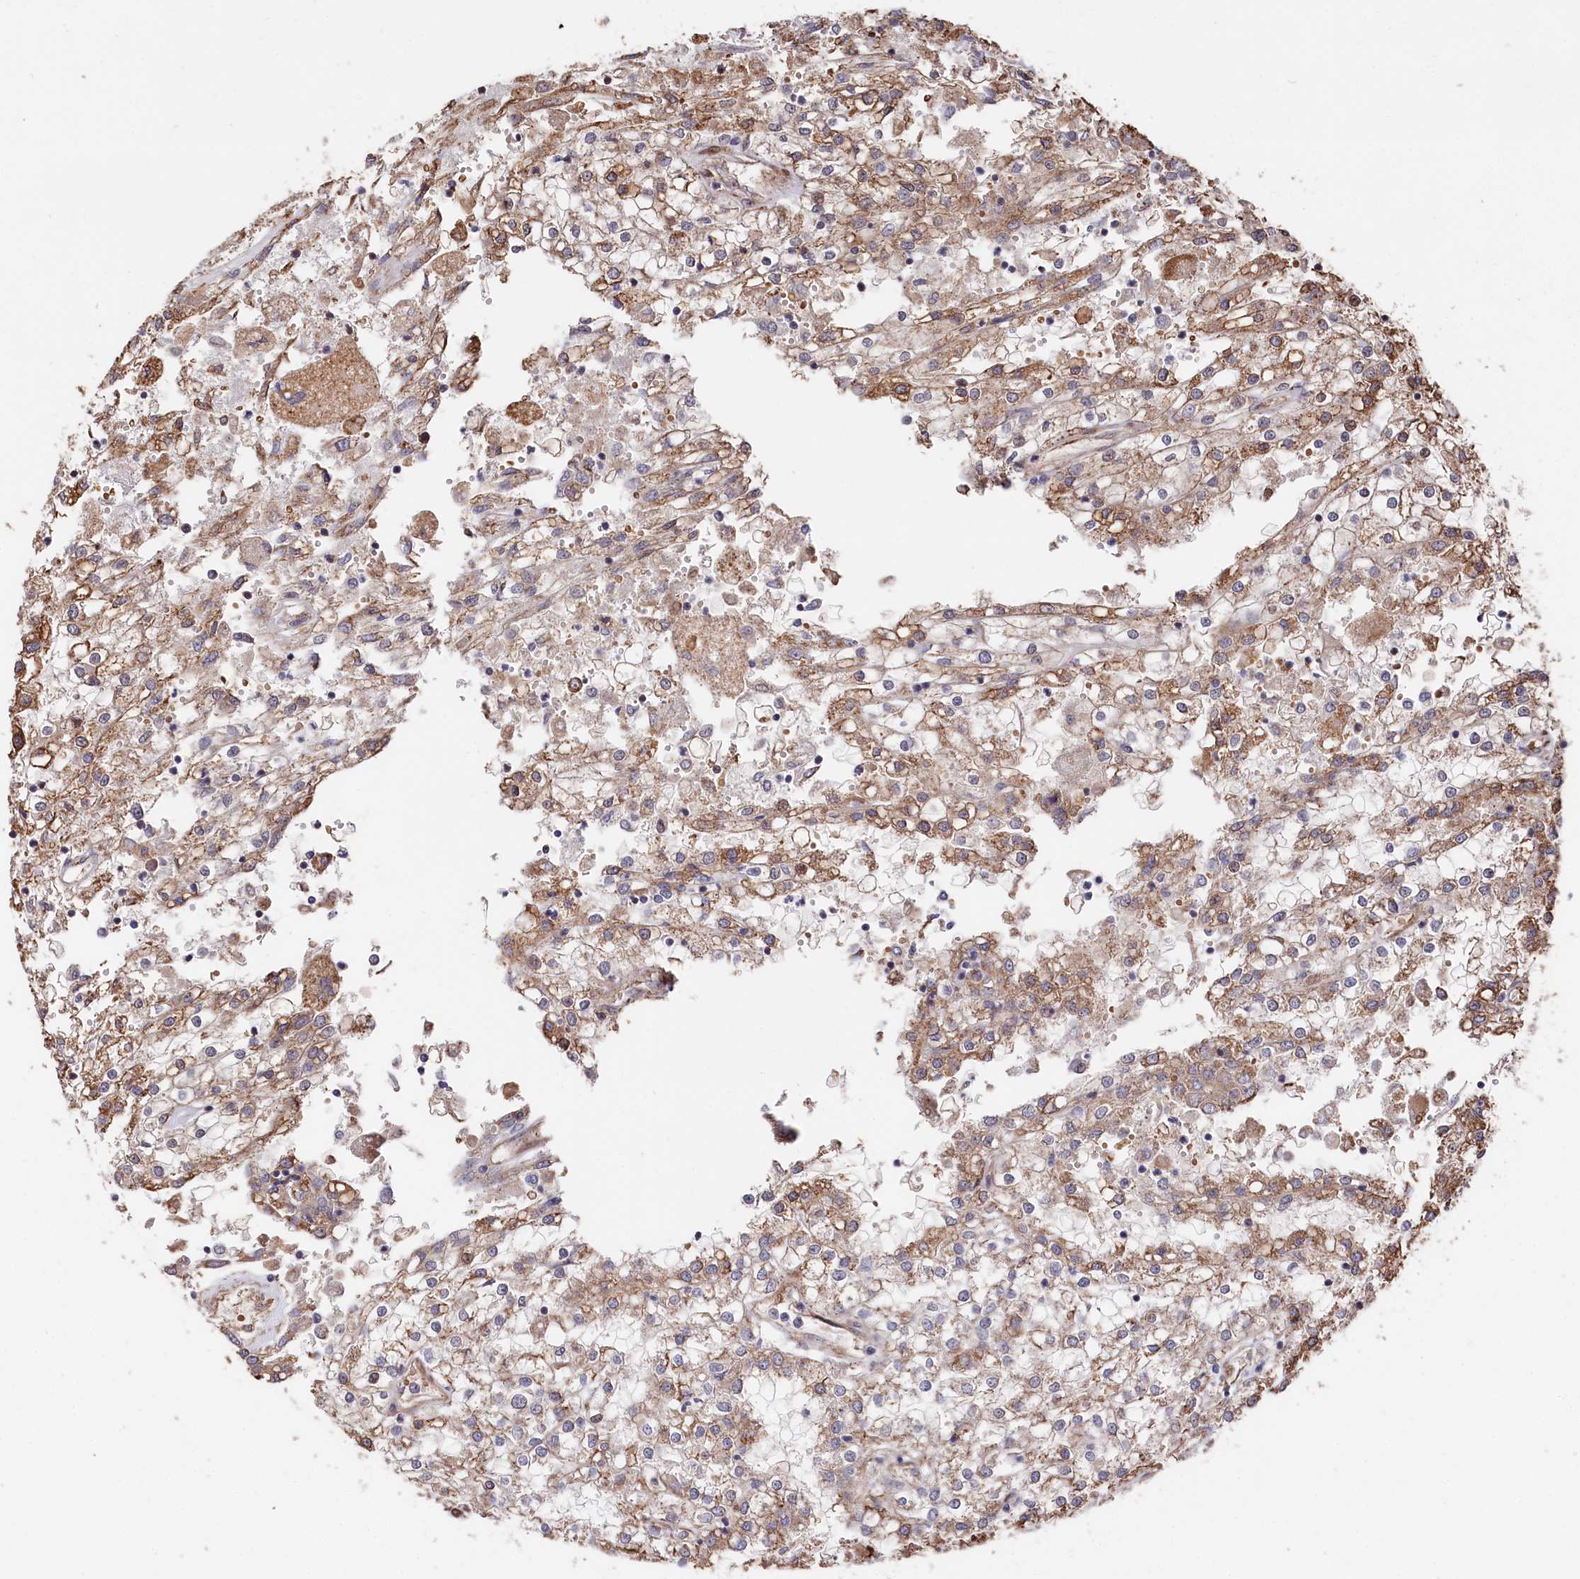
{"staining": {"intensity": "moderate", "quantity": "25%-75%", "location": "cytoplasmic/membranous"}, "tissue": "renal cancer", "cell_type": "Tumor cells", "image_type": "cancer", "snomed": [{"axis": "morphology", "description": "Adenocarcinoma, NOS"}, {"axis": "topography", "description": "Kidney"}], "caption": "Immunohistochemistry (IHC) histopathology image of human adenocarcinoma (renal) stained for a protein (brown), which exhibits medium levels of moderate cytoplasmic/membranous positivity in about 25%-75% of tumor cells.", "gene": "TNKS1BP1", "patient": {"sex": "female", "age": 52}}